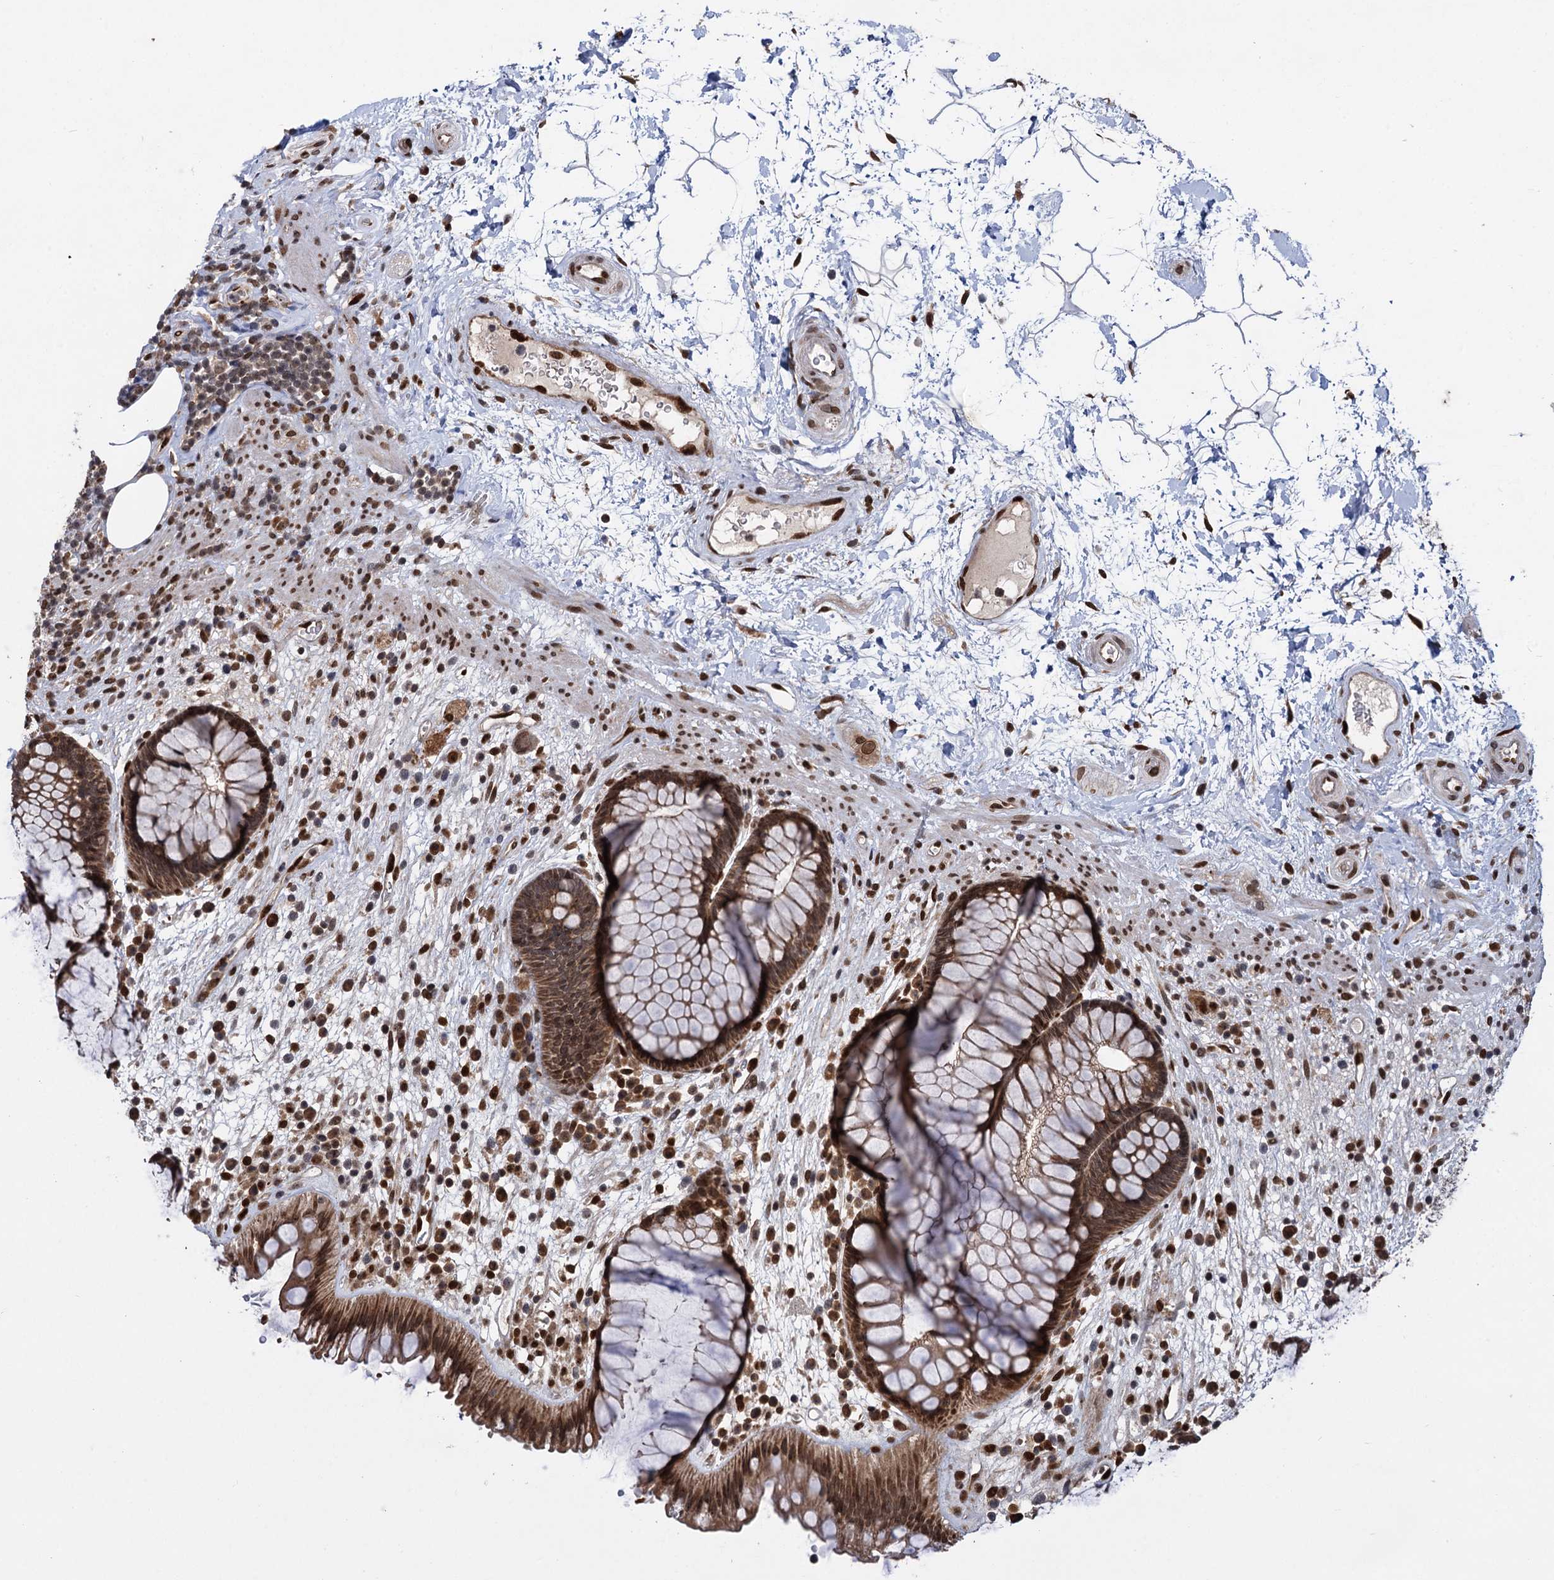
{"staining": {"intensity": "moderate", "quantity": ">75%", "location": "cytoplasmic/membranous,nuclear"}, "tissue": "rectum", "cell_type": "Glandular cells", "image_type": "normal", "snomed": [{"axis": "morphology", "description": "Normal tissue, NOS"}, {"axis": "topography", "description": "Rectum"}], "caption": "This micrograph shows immunohistochemistry (IHC) staining of normal human rectum, with medium moderate cytoplasmic/membranous,nuclear positivity in about >75% of glandular cells.", "gene": "MESD", "patient": {"sex": "male", "age": 51}}